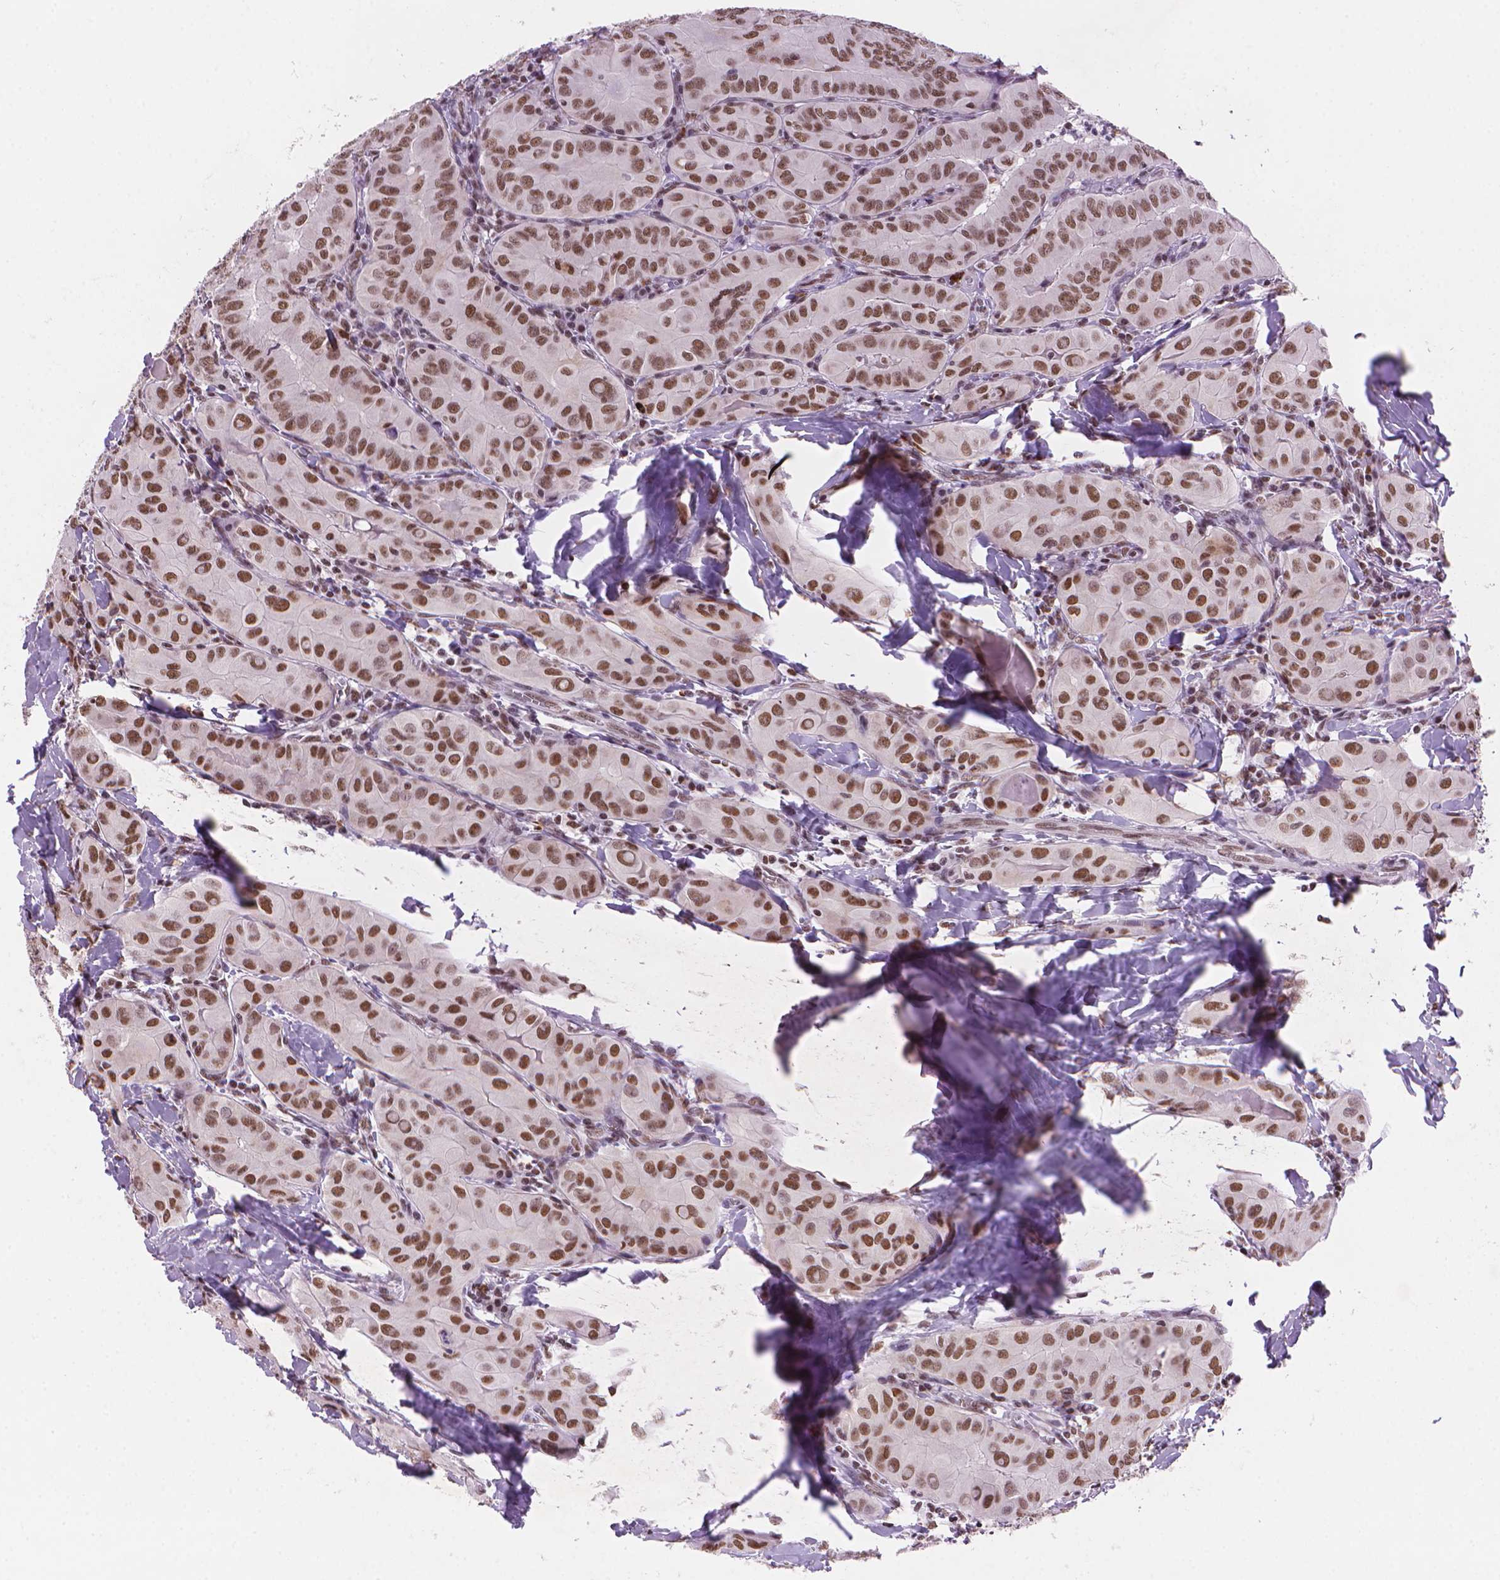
{"staining": {"intensity": "moderate", "quantity": ">75%", "location": "nuclear"}, "tissue": "thyroid cancer", "cell_type": "Tumor cells", "image_type": "cancer", "snomed": [{"axis": "morphology", "description": "Papillary adenocarcinoma, NOS"}, {"axis": "topography", "description": "Thyroid gland"}], "caption": "Papillary adenocarcinoma (thyroid) stained with DAB immunohistochemistry shows medium levels of moderate nuclear positivity in approximately >75% of tumor cells.", "gene": "RPA4", "patient": {"sex": "female", "age": 37}}